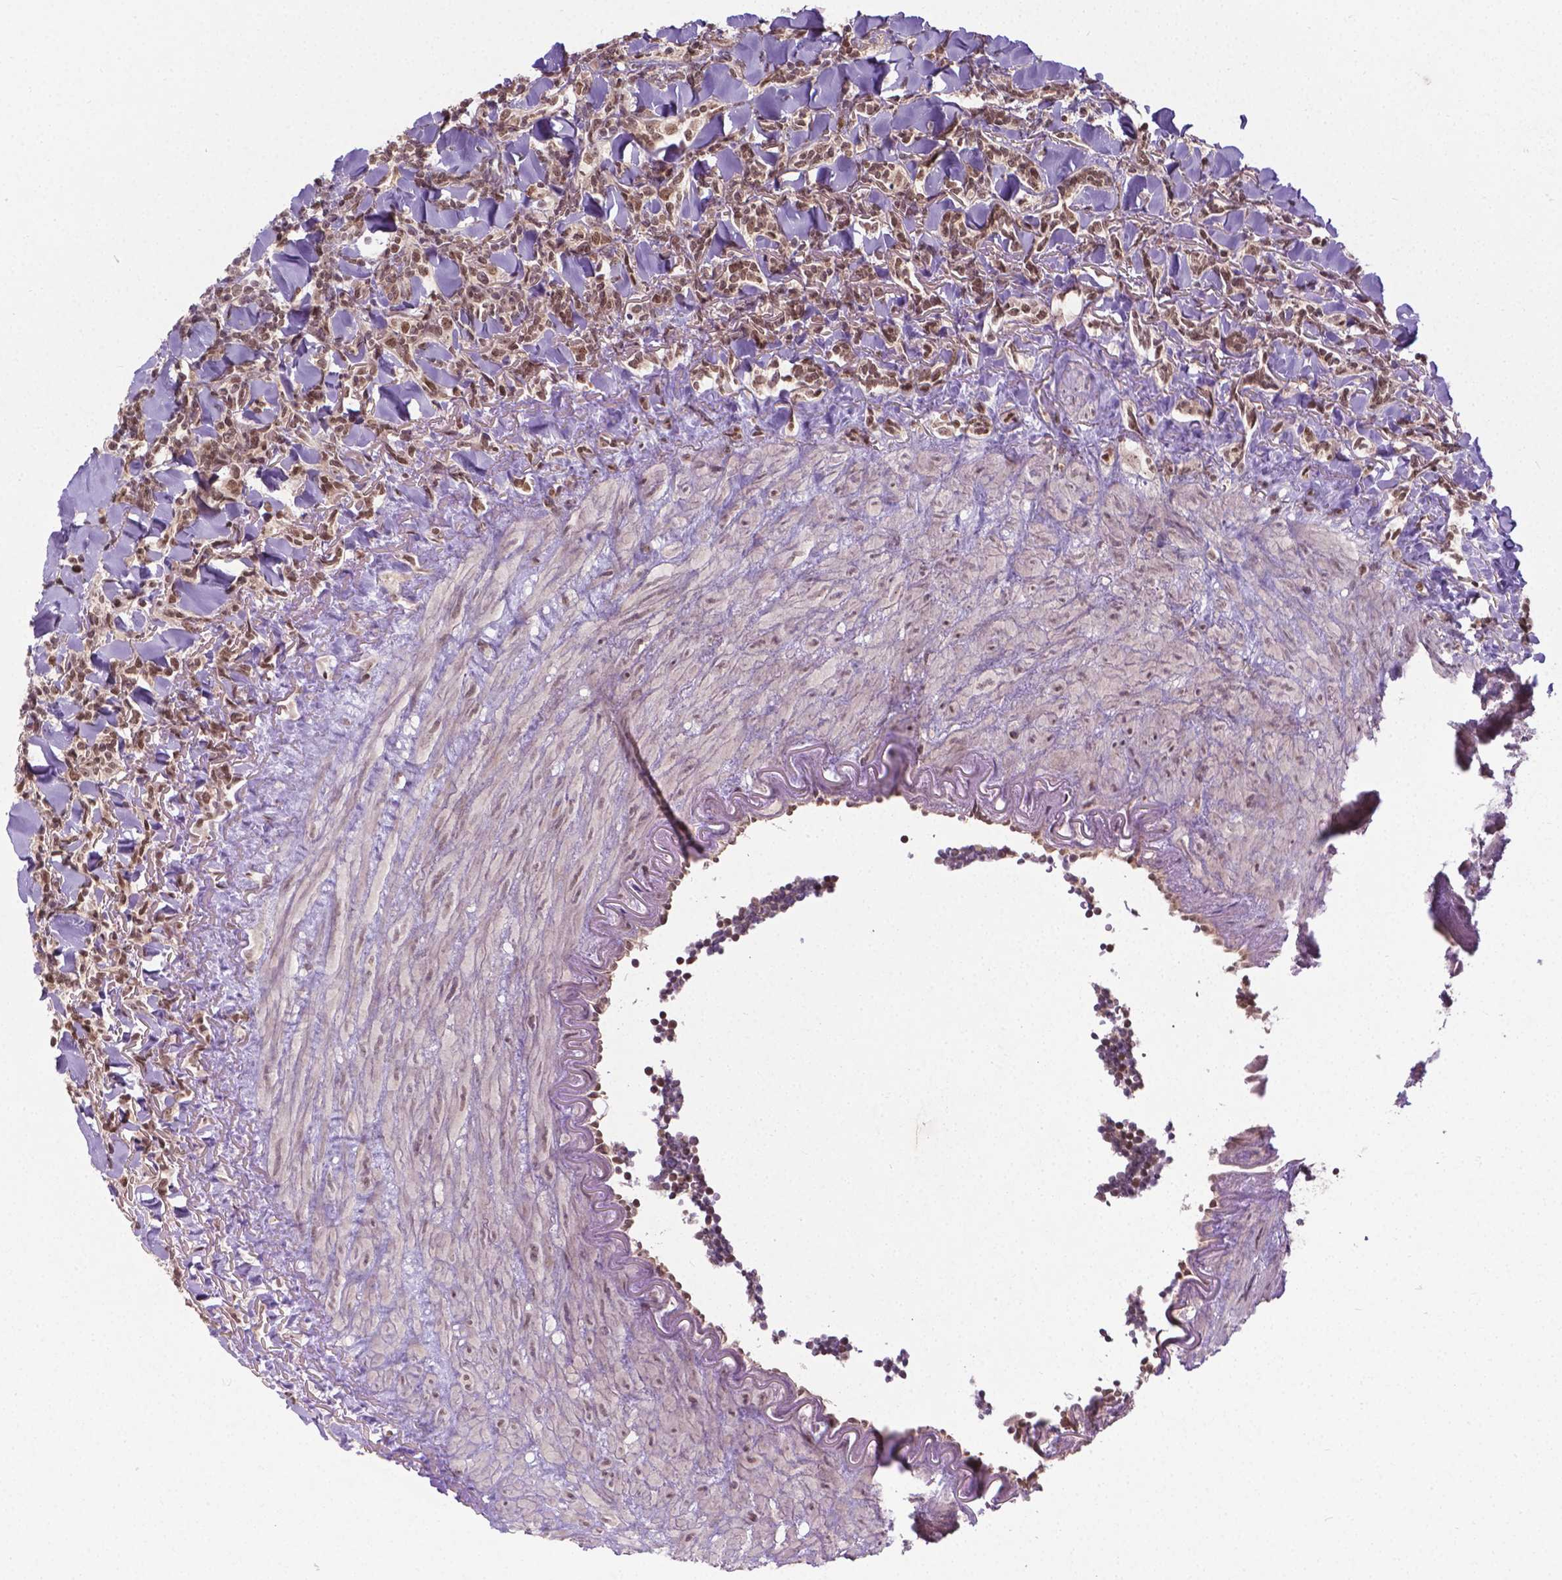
{"staining": {"intensity": "moderate", "quantity": ">75%", "location": "nuclear"}, "tissue": "lymphoma", "cell_type": "Tumor cells", "image_type": "cancer", "snomed": [{"axis": "morphology", "description": "Malignant lymphoma, non-Hodgkin's type, Low grade"}, {"axis": "topography", "description": "Lymph node"}], "caption": "Lymphoma tissue exhibits moderate nuclear staining in about >75% of tumor cells (DAB = brown stain, brightfield microscopy at high magnification).", "gene": "ANKRD54", "patient": {"sex": "female", "age": 56}}